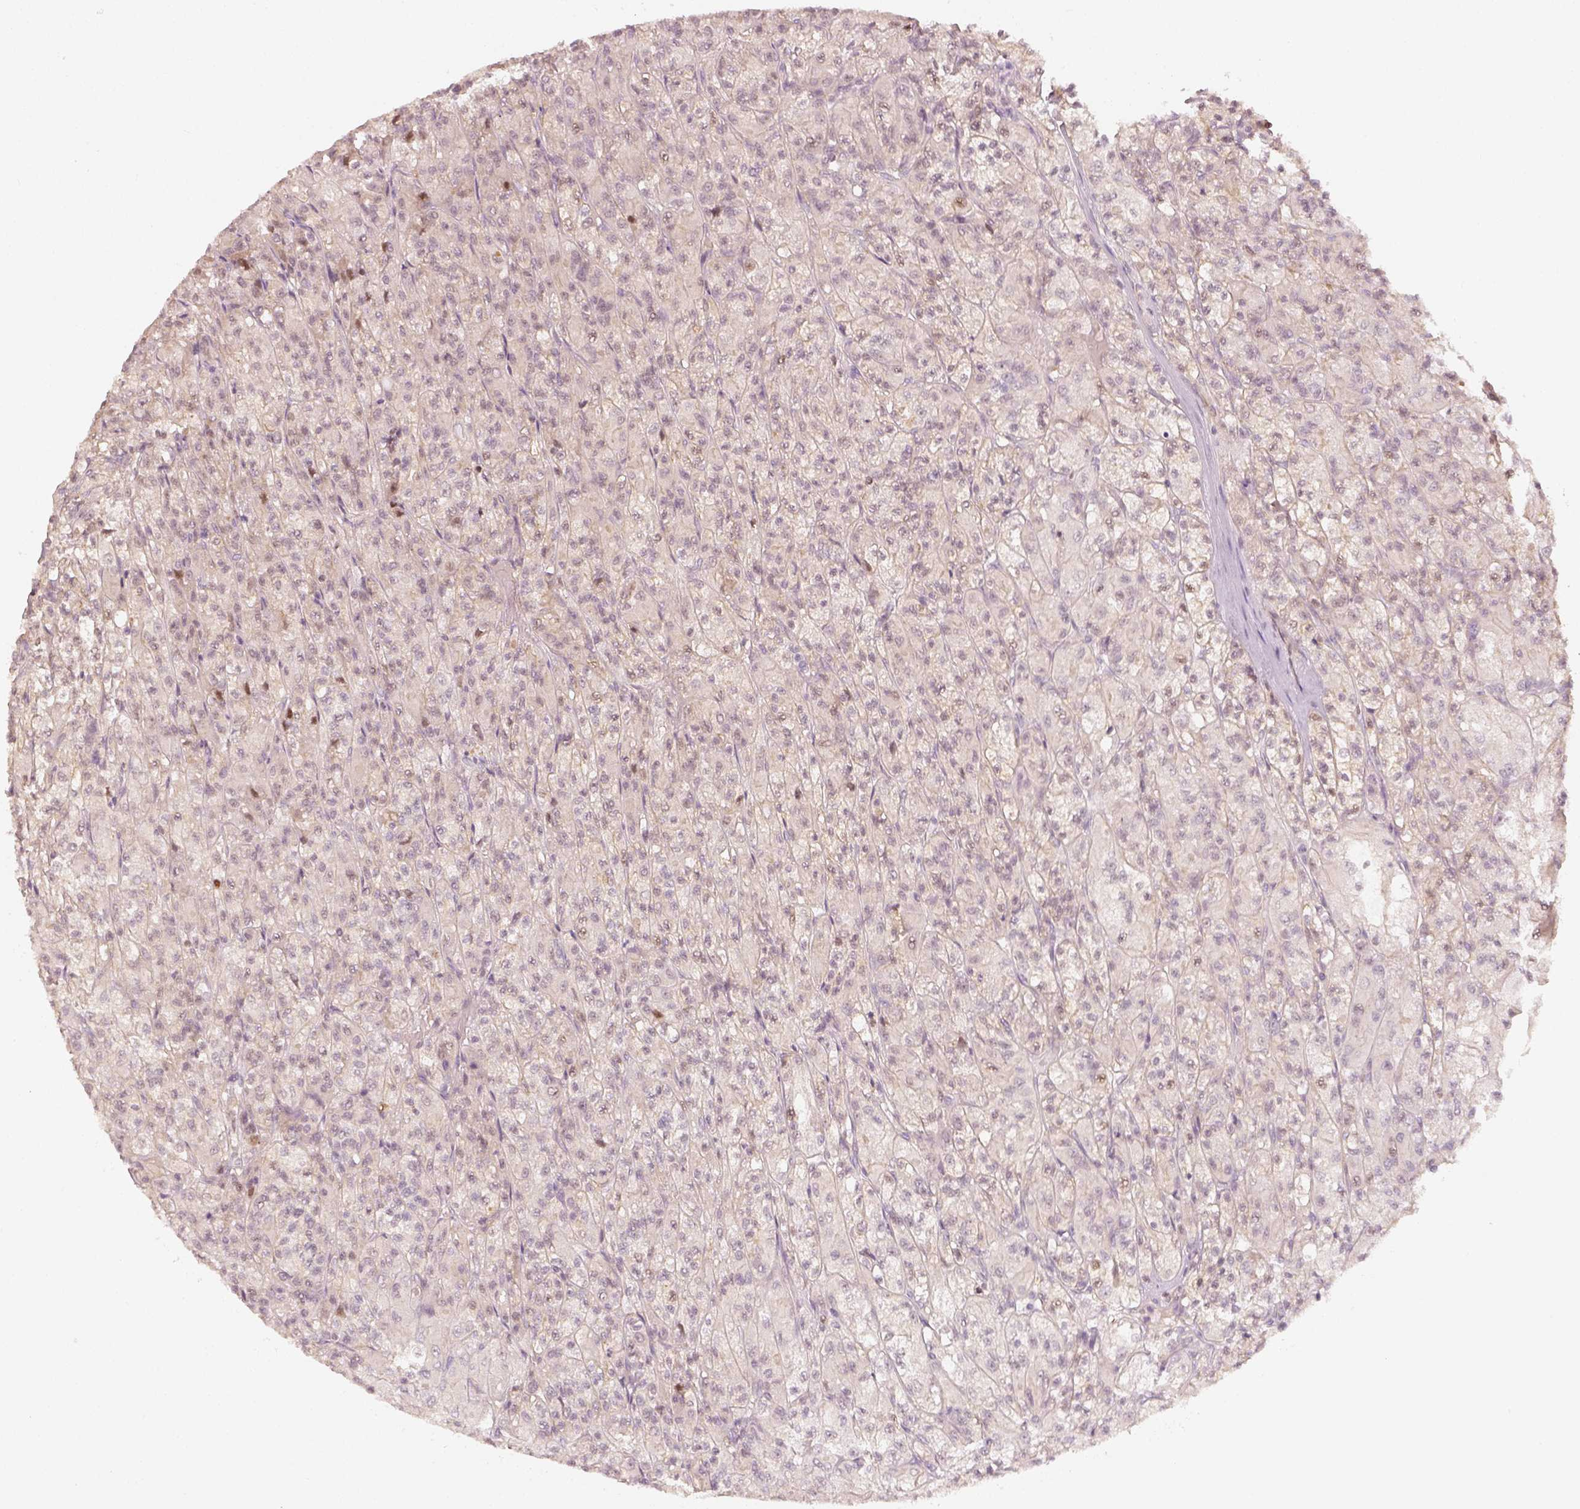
{"staining": {"intensity": "negative", "quantity": "none", "location": "none"}, "tissue": "renal cancer", "cell_type": "Tumor cells", "image_type": "cancer", "snomed": [{"axis": "morphology", "description": "Adenocarcinoma, NOS"}, {"axis": "topography", "description": "Kidney"}], "caption": "Immunohistochemical staining of renal cancer (adenocarcinoma) displays no significant staining in tumor cells.", "gene": "EAF2", "patient": {"sex": "female", "age": 70}}